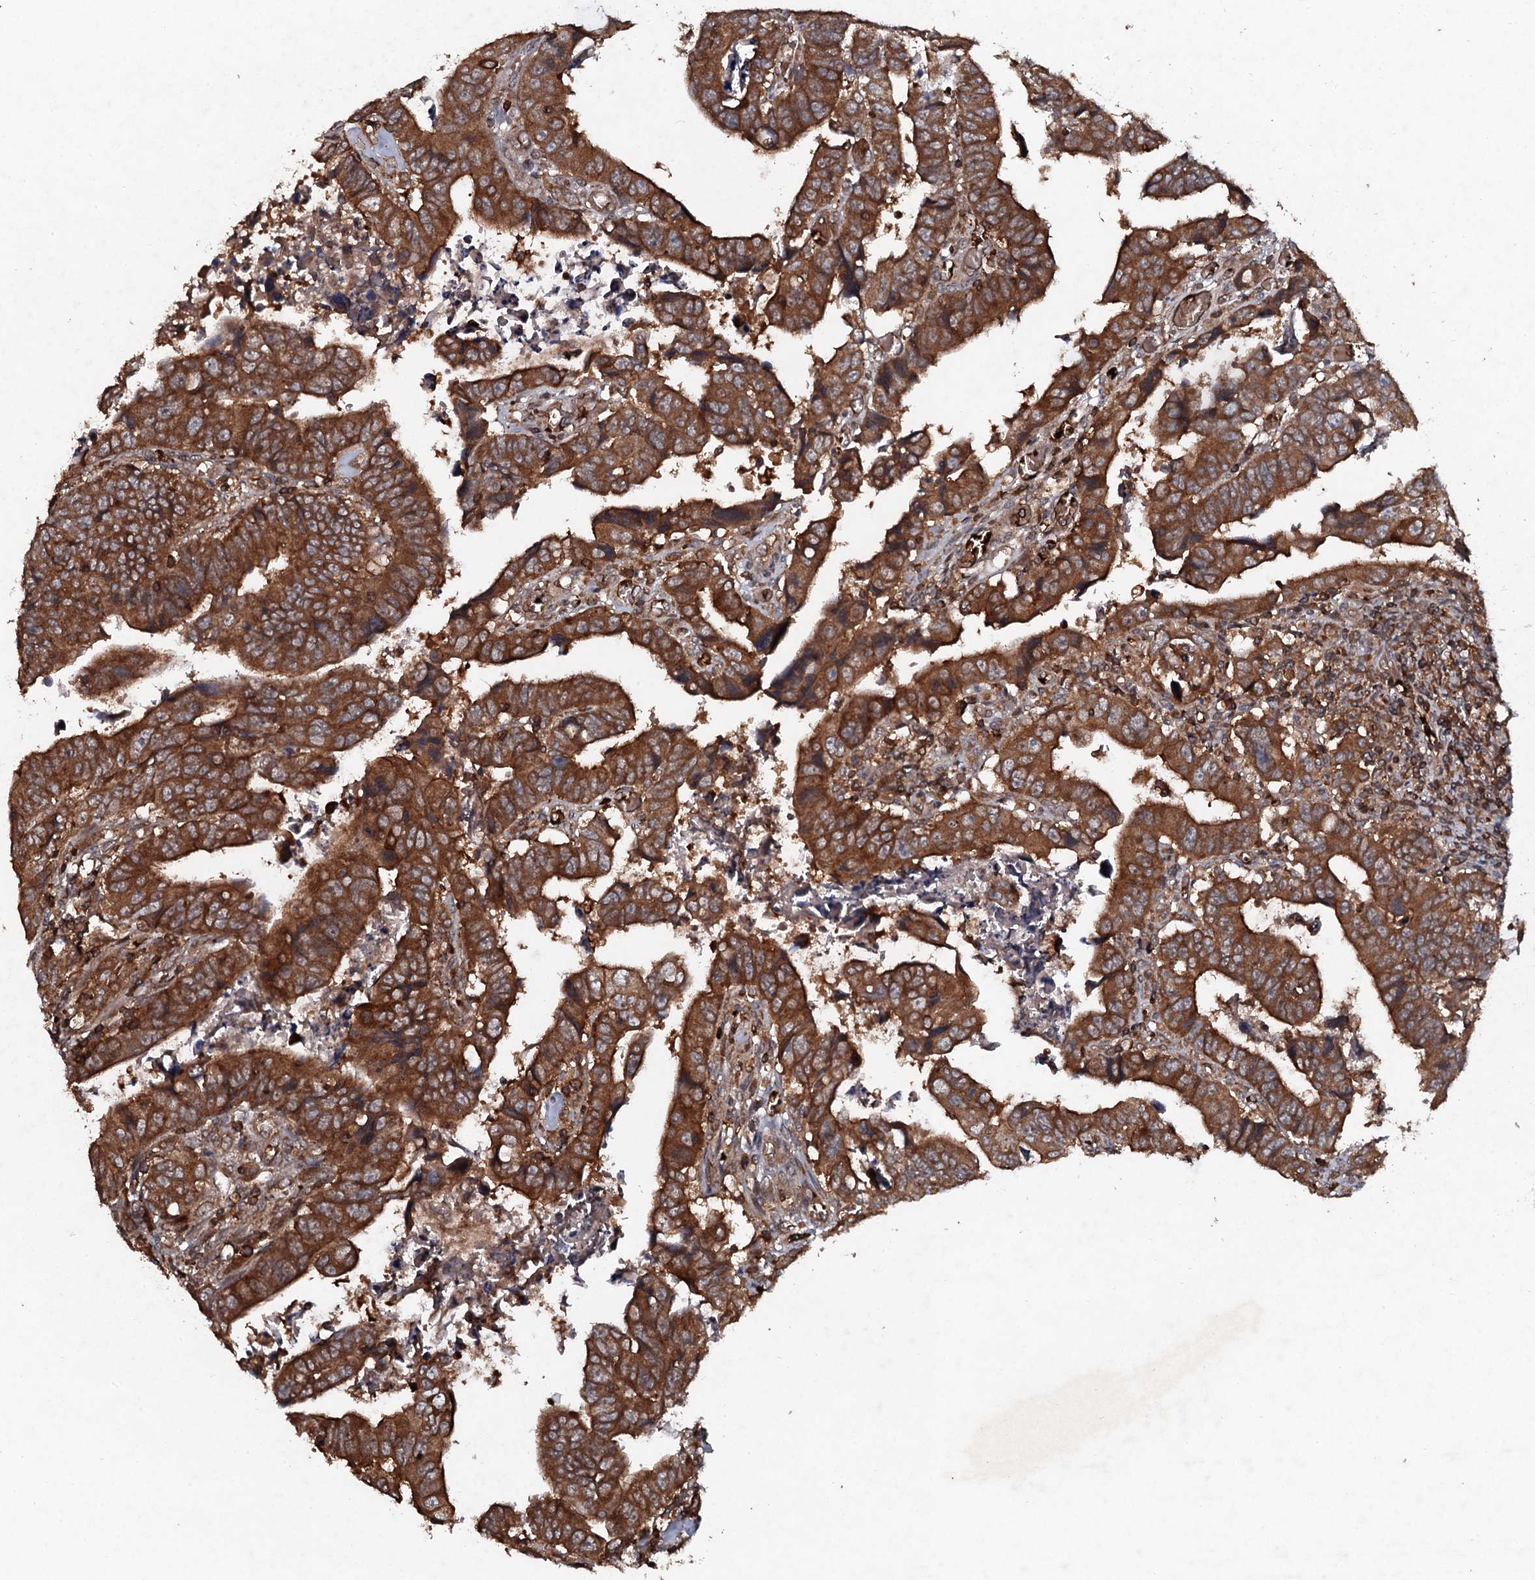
{"staining": {"intensity": "strong", "quantity": ">75%", "location": "cytoplasmic/membranous"}, "tissue": "colorectal cancer", "cell_type": "Tumor cells", "image_type": "cancer", "snomed": [{"axis": "morphology", "description": "Normal tissue, NOS"}, {"axis": "morphology", "description": "Adenocarcinoma, NOS"}, {"axis": "topography", "description": "Rectum"}], "caption": "Approximately >75% of tumor cells in human colorectal cancer reveal strong cytoplasmic/membranous protein expression as visualized by brown immunohistochemical staining.", "gene": "ADGRG3", "patient": {"sex": "female", "age": 65}}